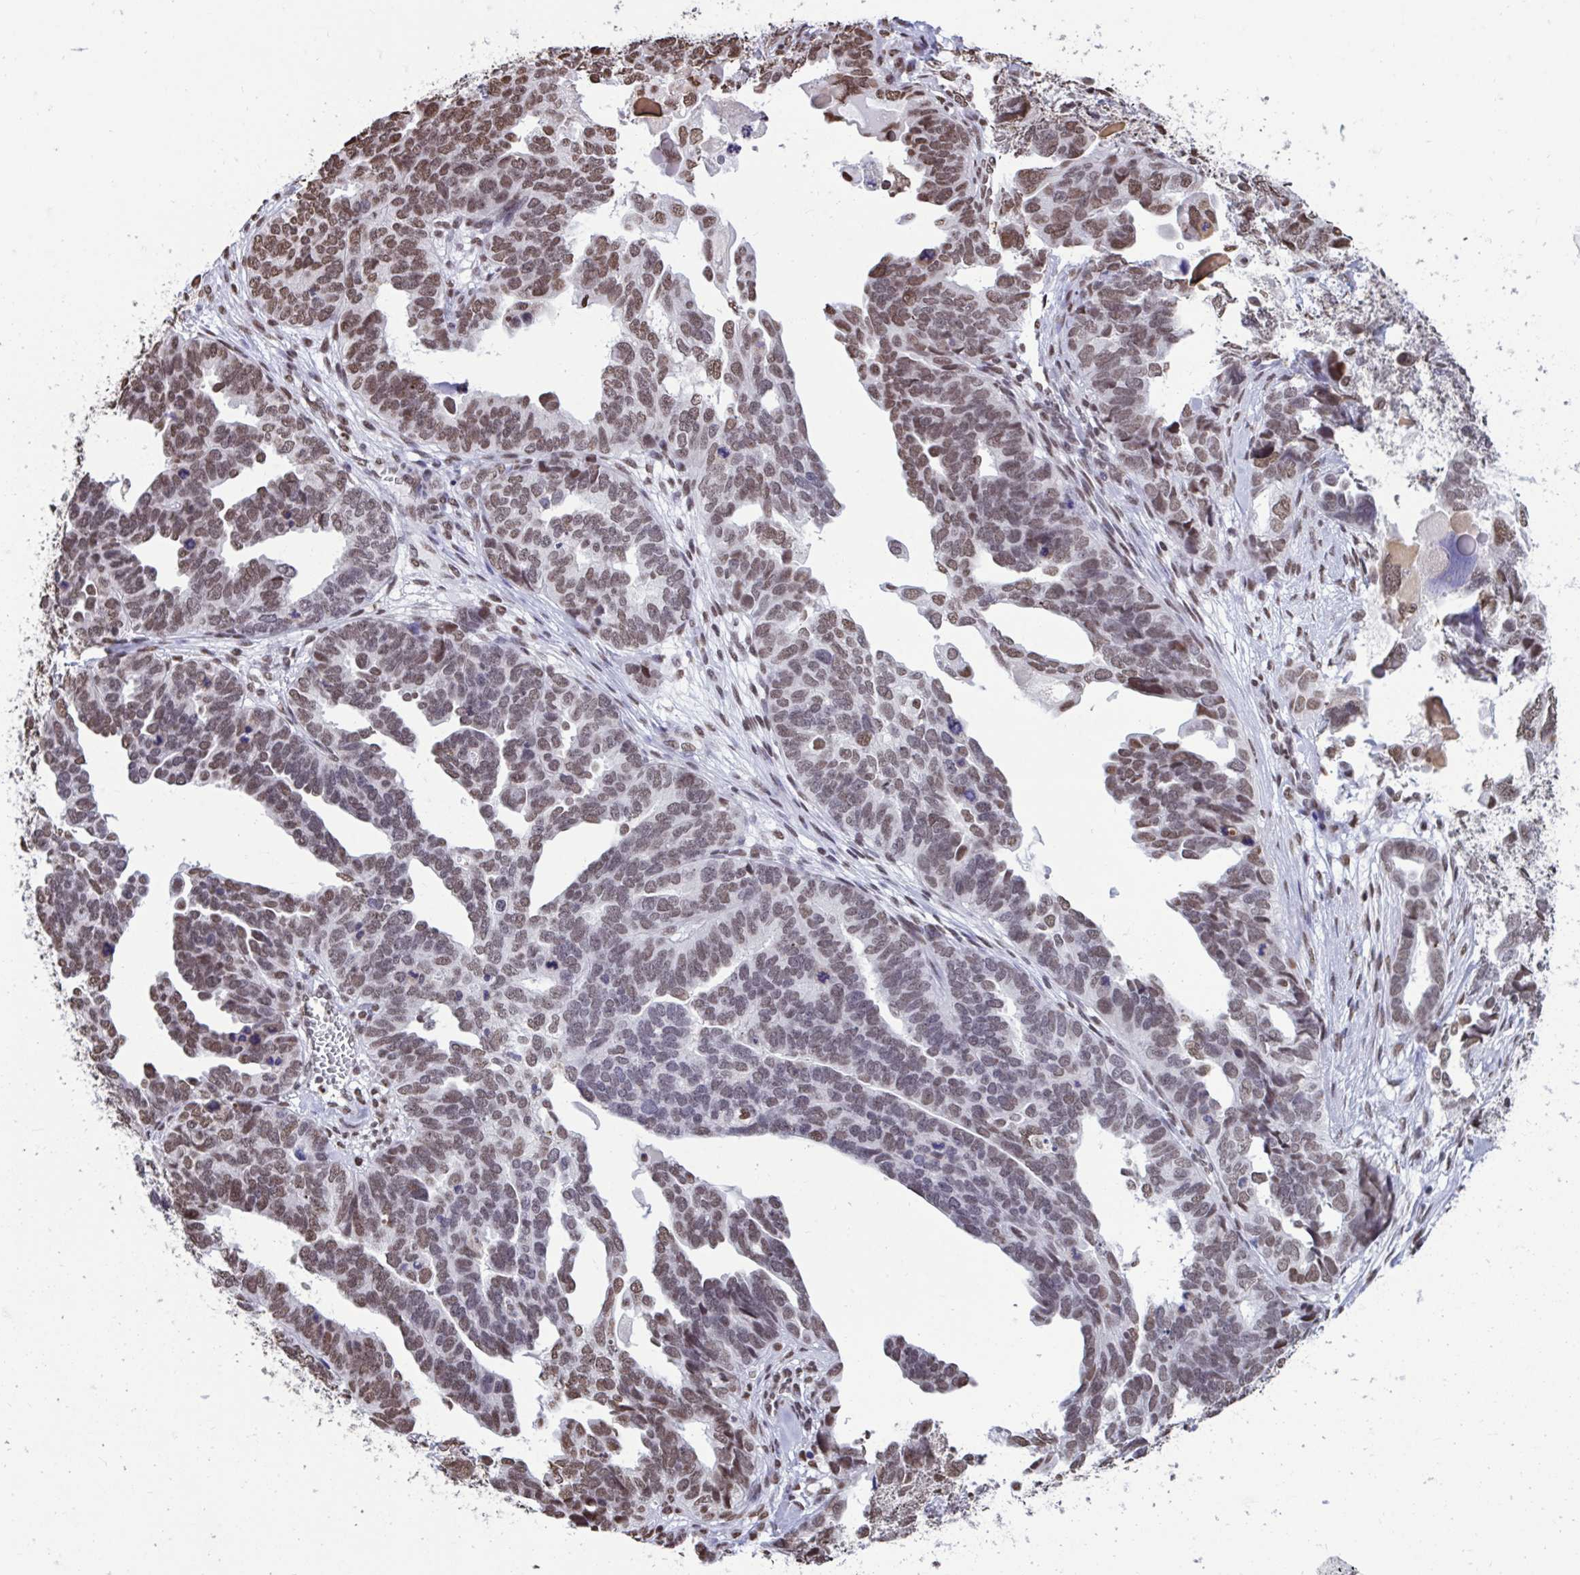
{"staining": {"intensity": "moderate", "quantity": ">75%", "location": "nuclear"}, "tissue": "ovarian cancer", "cell_type": "Tumor cells", "image_type": "cancer", "snomed": [{"axis": "morphology", "description": "Cystadenocarcinoma, serous, NOS"}, {"axis": "topography", "description": "Ovary"}], "caption": "Protein positivity by IHC demonstrates moderate nuclear staining in approximately >75% of tumor cells in ovarian serous cystadenocarcinoma.", "gene": "HNRNPDL", "patient": {"sex": "female", "age": 51}}